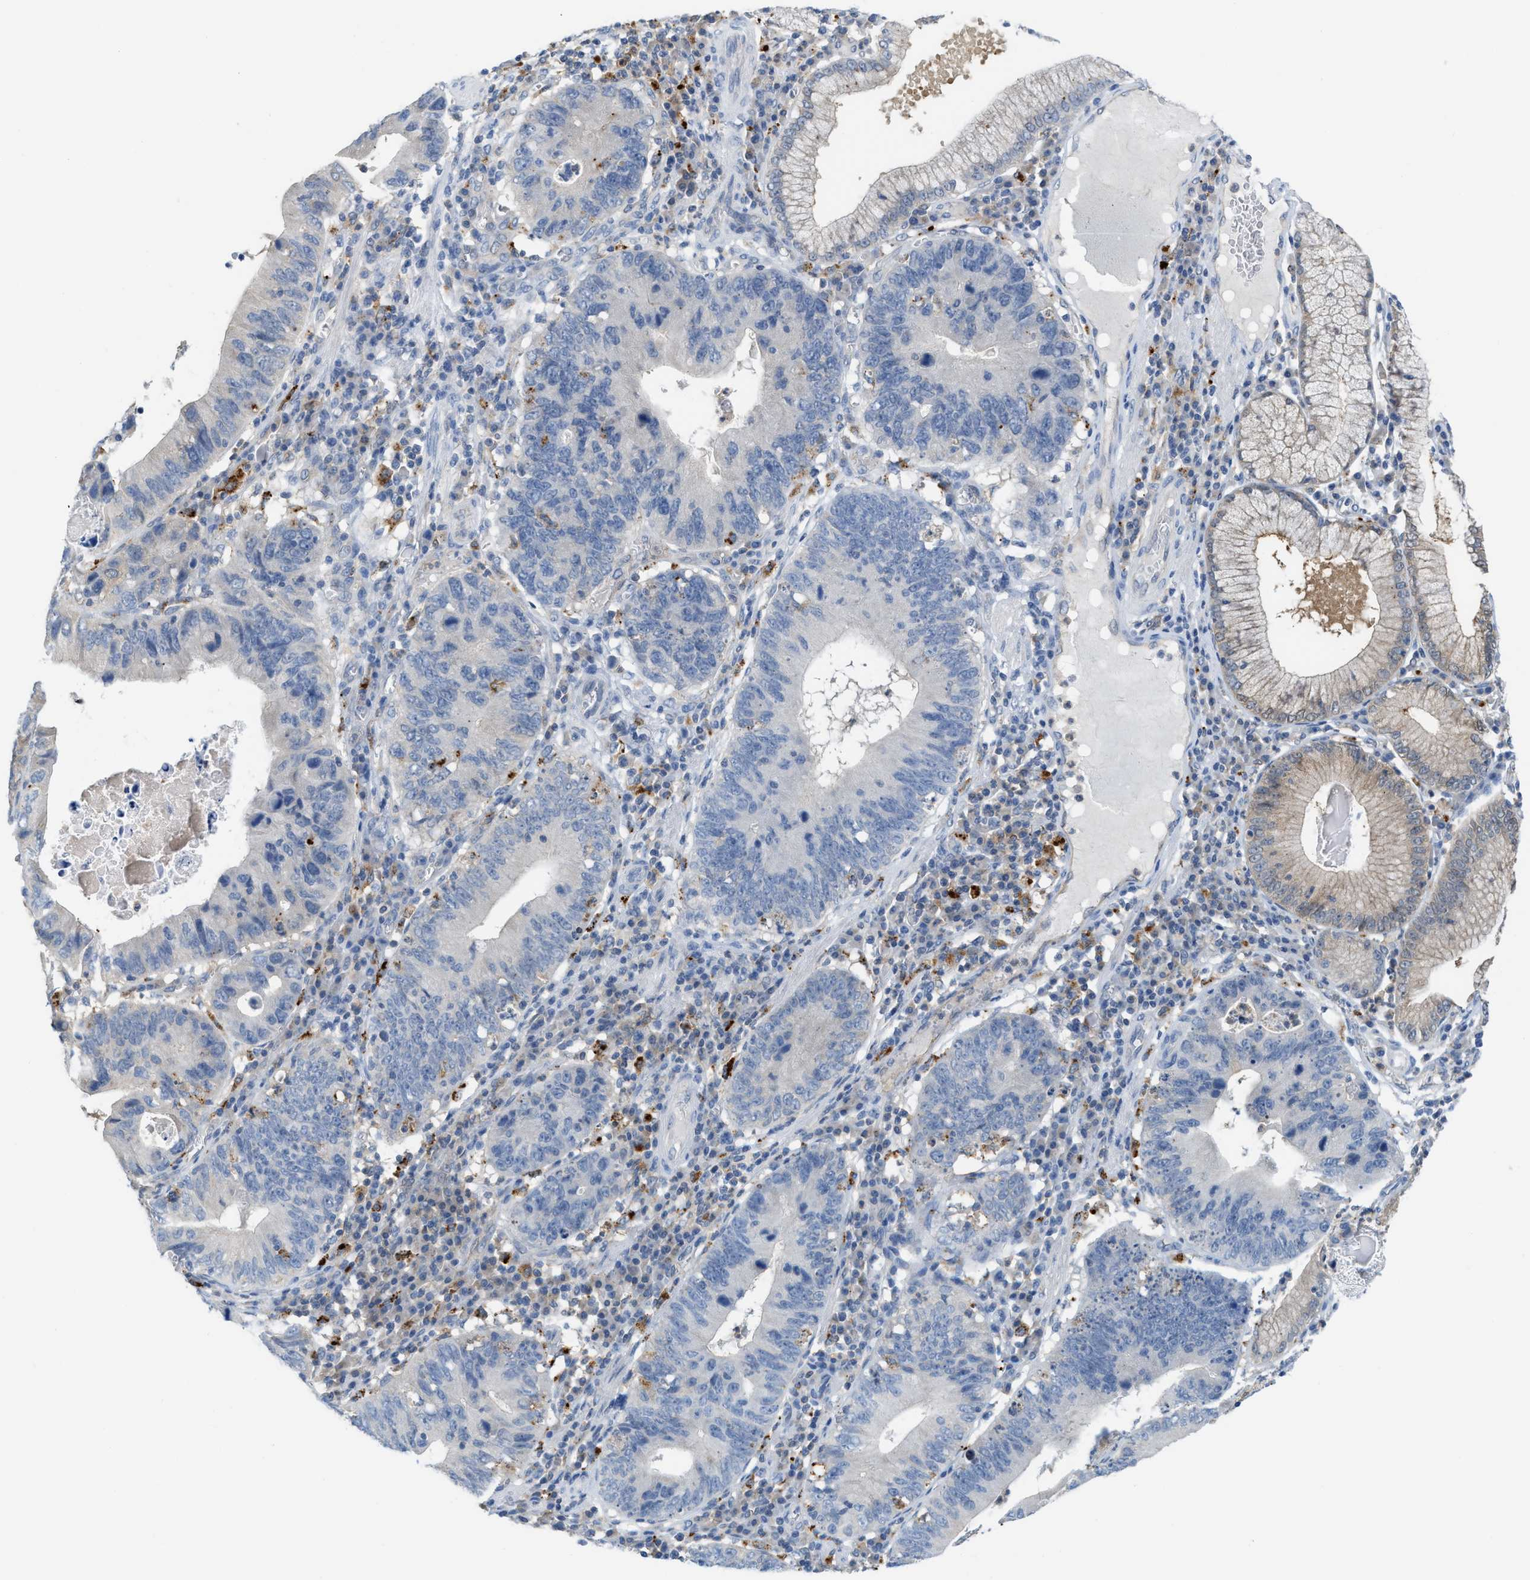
{"staining": {"intensity": "negative", "quantity": "none", "location": "none"}, "tissue": "stomach cancer", "cell_type": "Tumor cells", "image_type": "cancer", "snomed": [{"axis": "morphology", "description": "Adenocarcinoma, NOS"}, {"axis": "topography", "description": "Stomach"}], "caption": "Stomach cancer stained for a protein using immunohistochemistry (IHC) displays no staining tumor cells.", "gene": "CSTB", "patient": {"sex": "male", "age": 59}}